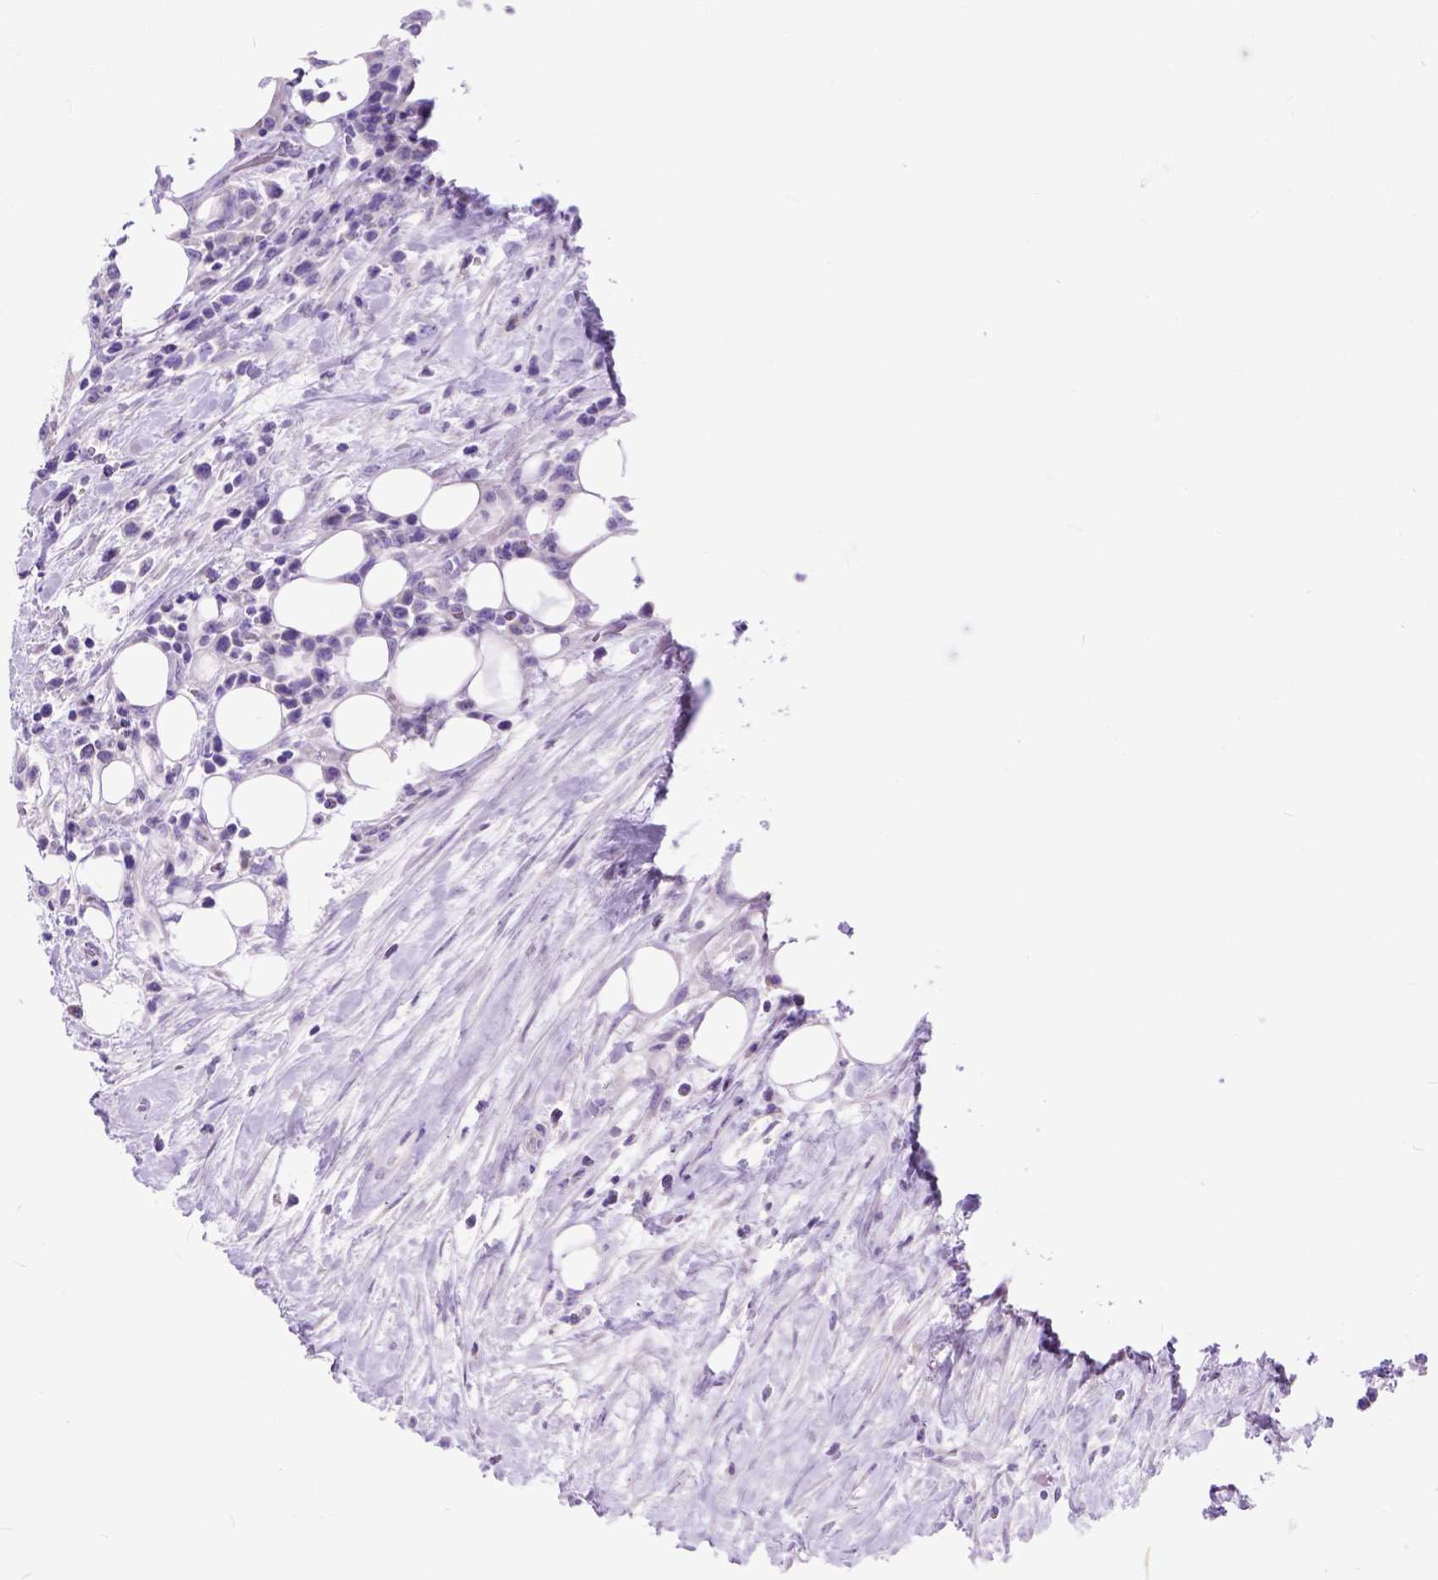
{"staining": {"intensity": "negative", "quantity": "none", "location": "none"}, "tissue": "lymphoma", "cell_type": "Tumor cells", "image_type": "cancer", "snomed": [{"axis": "morphology", "description": "Malignant lymphoma, non-Hodgkin's type, High grade"}, {"axis": "topography", "description": "Soft tissue"}], "caption": "Immunohistochemistry micrograph of lymphoma stained for a protein (brown), which demonstrates no positivity in tumor cells. (DAB (3,3'-diaminobenzidine) IHC visualized using brightfield microscopy, high magnification).", "gene": "ODAD3", "patient": {"sex": "female", "age": 56}}